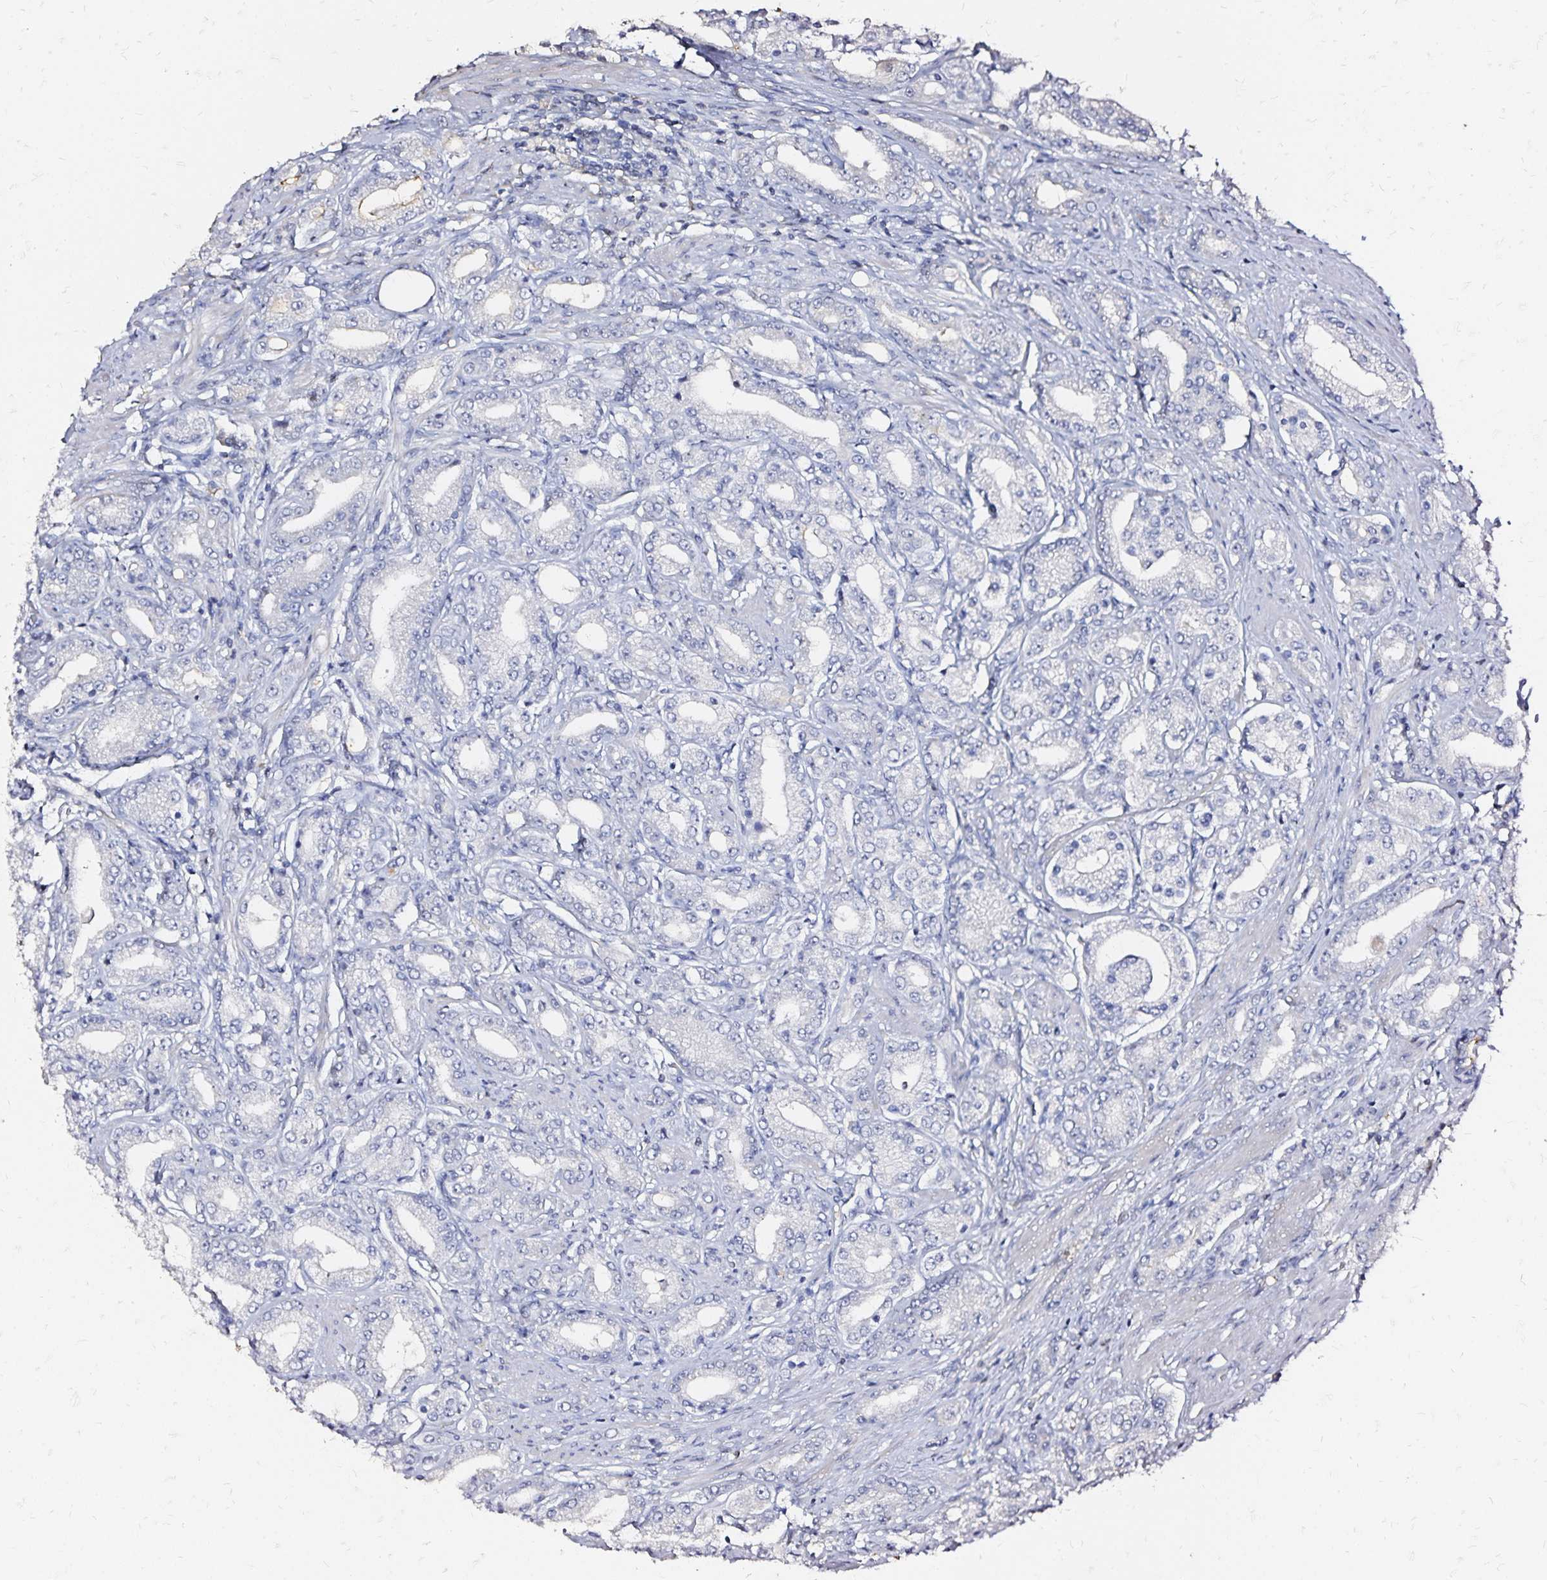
{"staining": {"intensity": "negative", "quantity": "none", "location": "none"}, "tissue": "prostate cancer", "cell_type": "Tumor cells", "image_type": "cancer", "snomed": [{"axis": "morphology", "description": "Adenocarcinoma, High grade"}, {"axis": "topography", "description": "Prostate"}], "caption": "Tumor cells are negative for brown protein staining in adenocarcinoma (high-grade) (prostate). Brightfield microscopy of immunohistochemistry stained with DAB (3,3'-diaminobenzidine) (brown) and hematoxylin (blue), captured at high magnification.", "gene": "SLC5A1", "patient": {"sex": "male", "age": 67}}